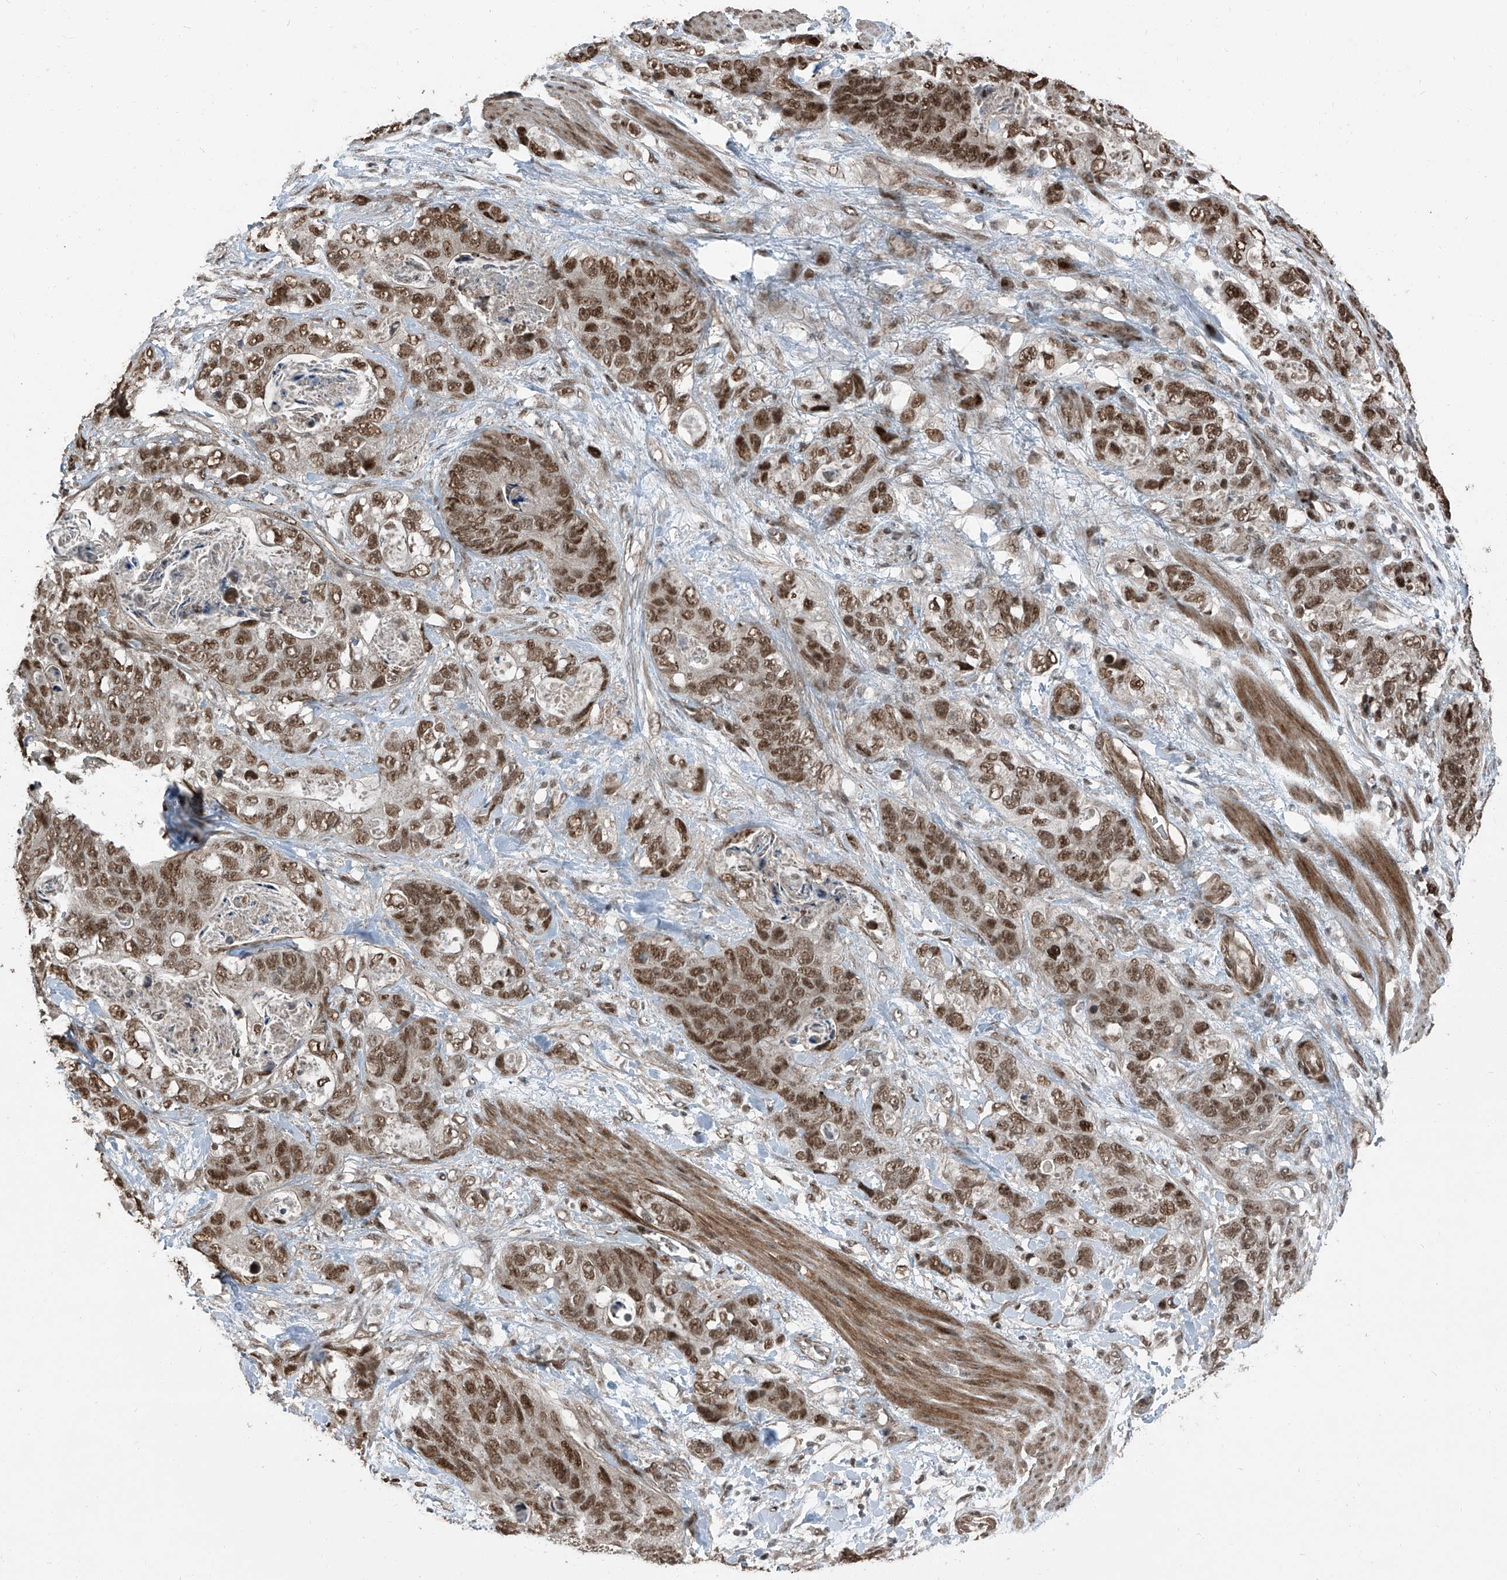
{"staining": {"intensity": "moderate", "quantity": ">75%", "location": "nuclear"}, "tissue": "stomach cancer", "cell_type": "Tumor cells", "image_type": "cancer", "snomed": [{"axis": "morphology", "description": "Normal tissue, NOS"}, {"axis": "morphology", "description": "Adenocarcinoma, NOS"}, {"axis": "topography", "description": "Stomach"}], "caption": "Adenocarcinoma (stomach) tissue demonstrates moderate nuclear staining in approximately >75% of tumor cells", "gene": "ZNF570", "patient": {"sex": "female", "age": 89}}